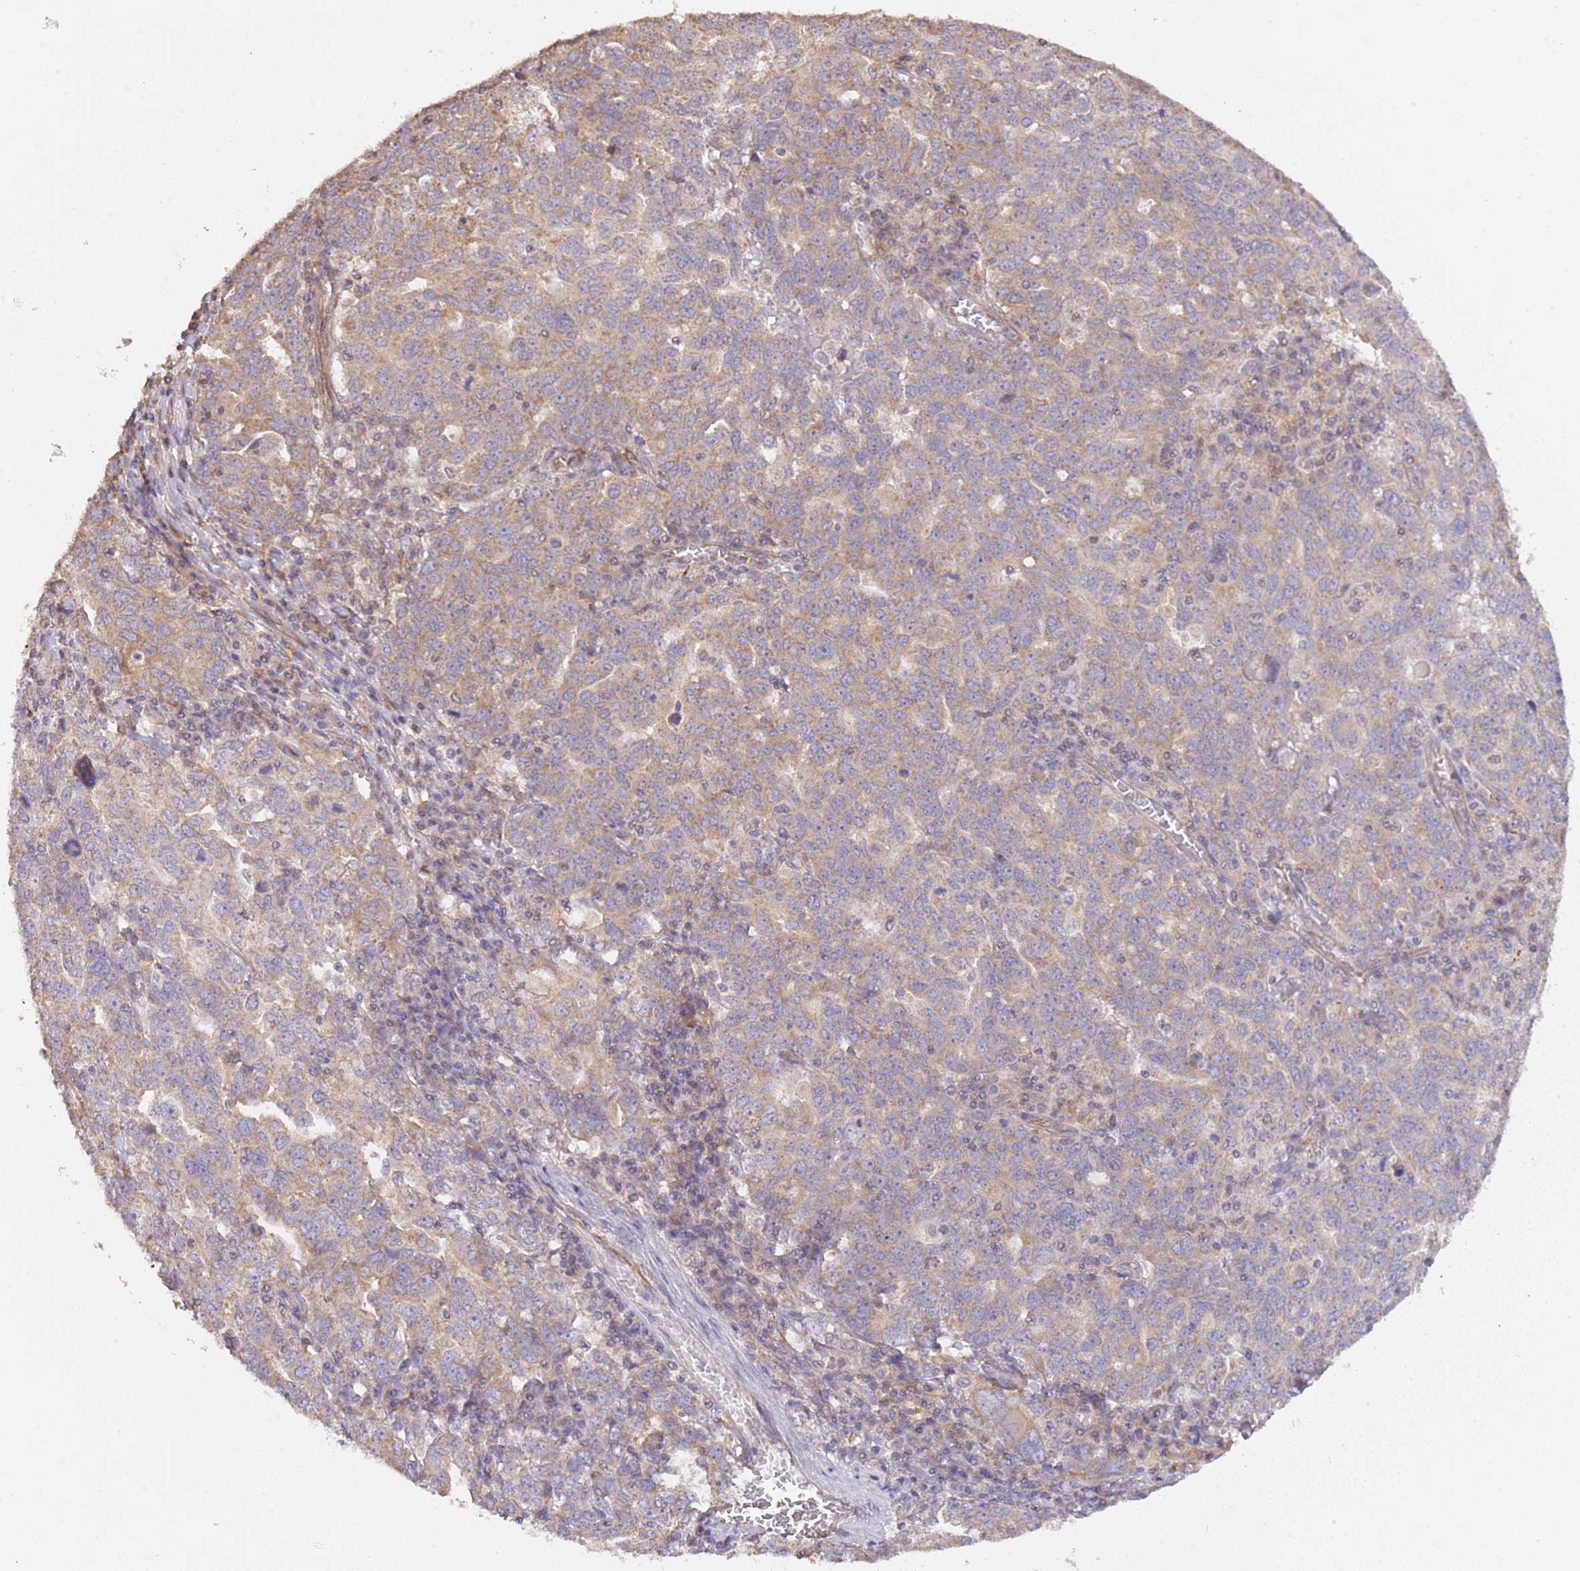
{"staining": {"intensity": "moderate", "quantity": ">75%", "location": "cytoplasmic/membranous"}, "tissue": "ovarian cancer", "cell_type": "Tumor cells", "image_type": "cancer", "snomed": [{"axis": "morphology", "description": "Carcinoma, endometroid"}, {"axis": "topography", "description": "Ovary"}], "caption": "Tumor cells exhibit moderate cytoplasmic/membranous expression in about >75% of cells in endometroid carcinoma (ovarian). (DAB IHC with brightfield microscopy, high magnification).", "gene": "DOCK9", "patient": {"sex": "female", "age": 62}}